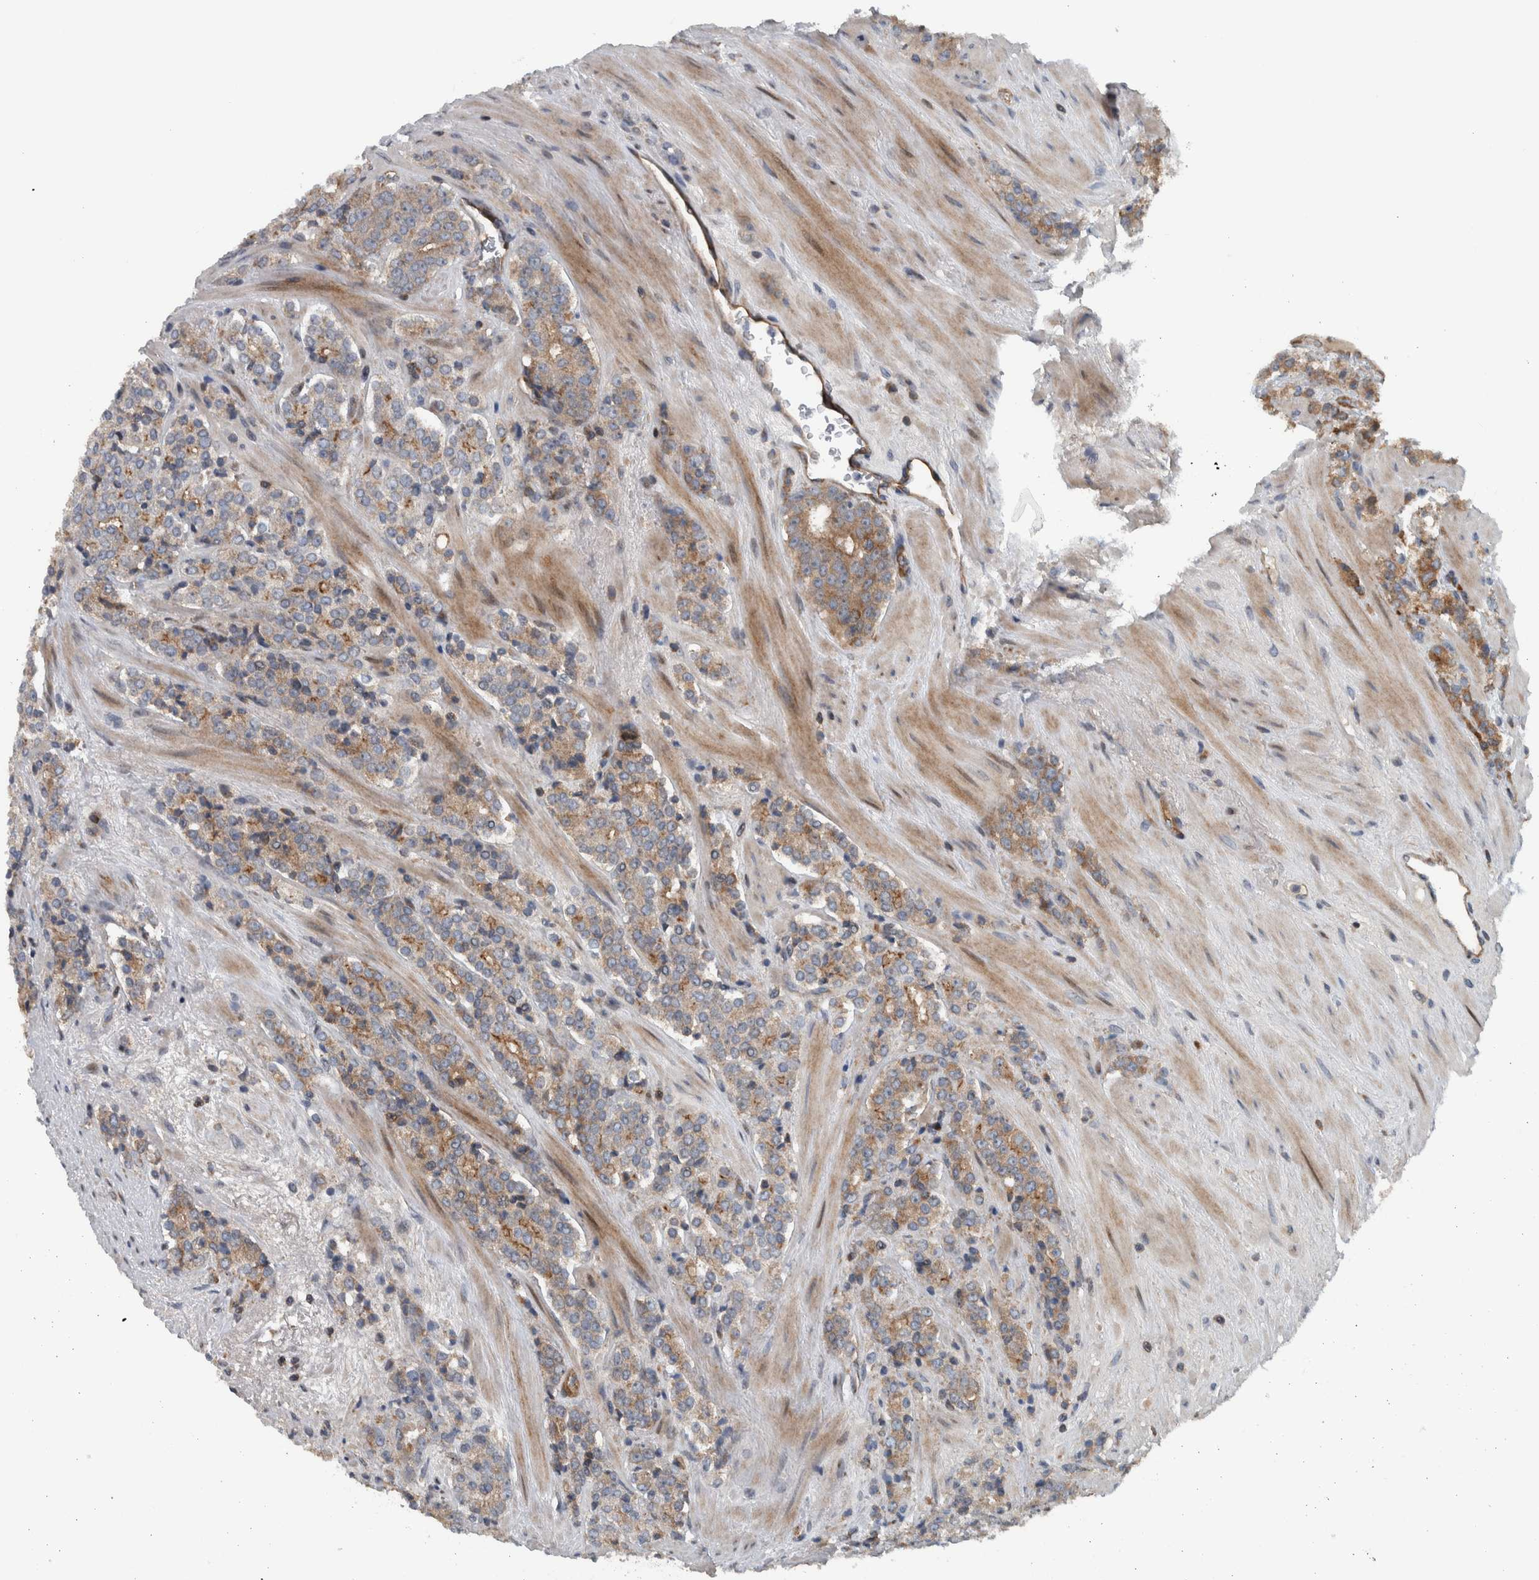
{"staining": {"intensity": "moderate", "quantity": "<25%", "location": "cytoplasmic/membranous"}, "tissue": "prostate cancer", "cell_type": "Tumor cells", "image_type": "cancer", "snomed": [{"axis": "morphology", "description": "Adenocarcinoma, High grade"}, {"axis": "topography", "description": "Prostate"}], "caption": "Immunohistochemistry (IHC) photomicrograph of neoplastic tissue: human adenocarcinoma (high-grade) (prostate) stained using immunohistochemistry shows low levels of moderate protein expression localized specifically in the cytoplasmic/membranous of tumor cells, appearing as a cytoplasmic/membranous brown color.", "gene": "BAIAP2L1", "patient": {"sex": "male", "age": 71}}